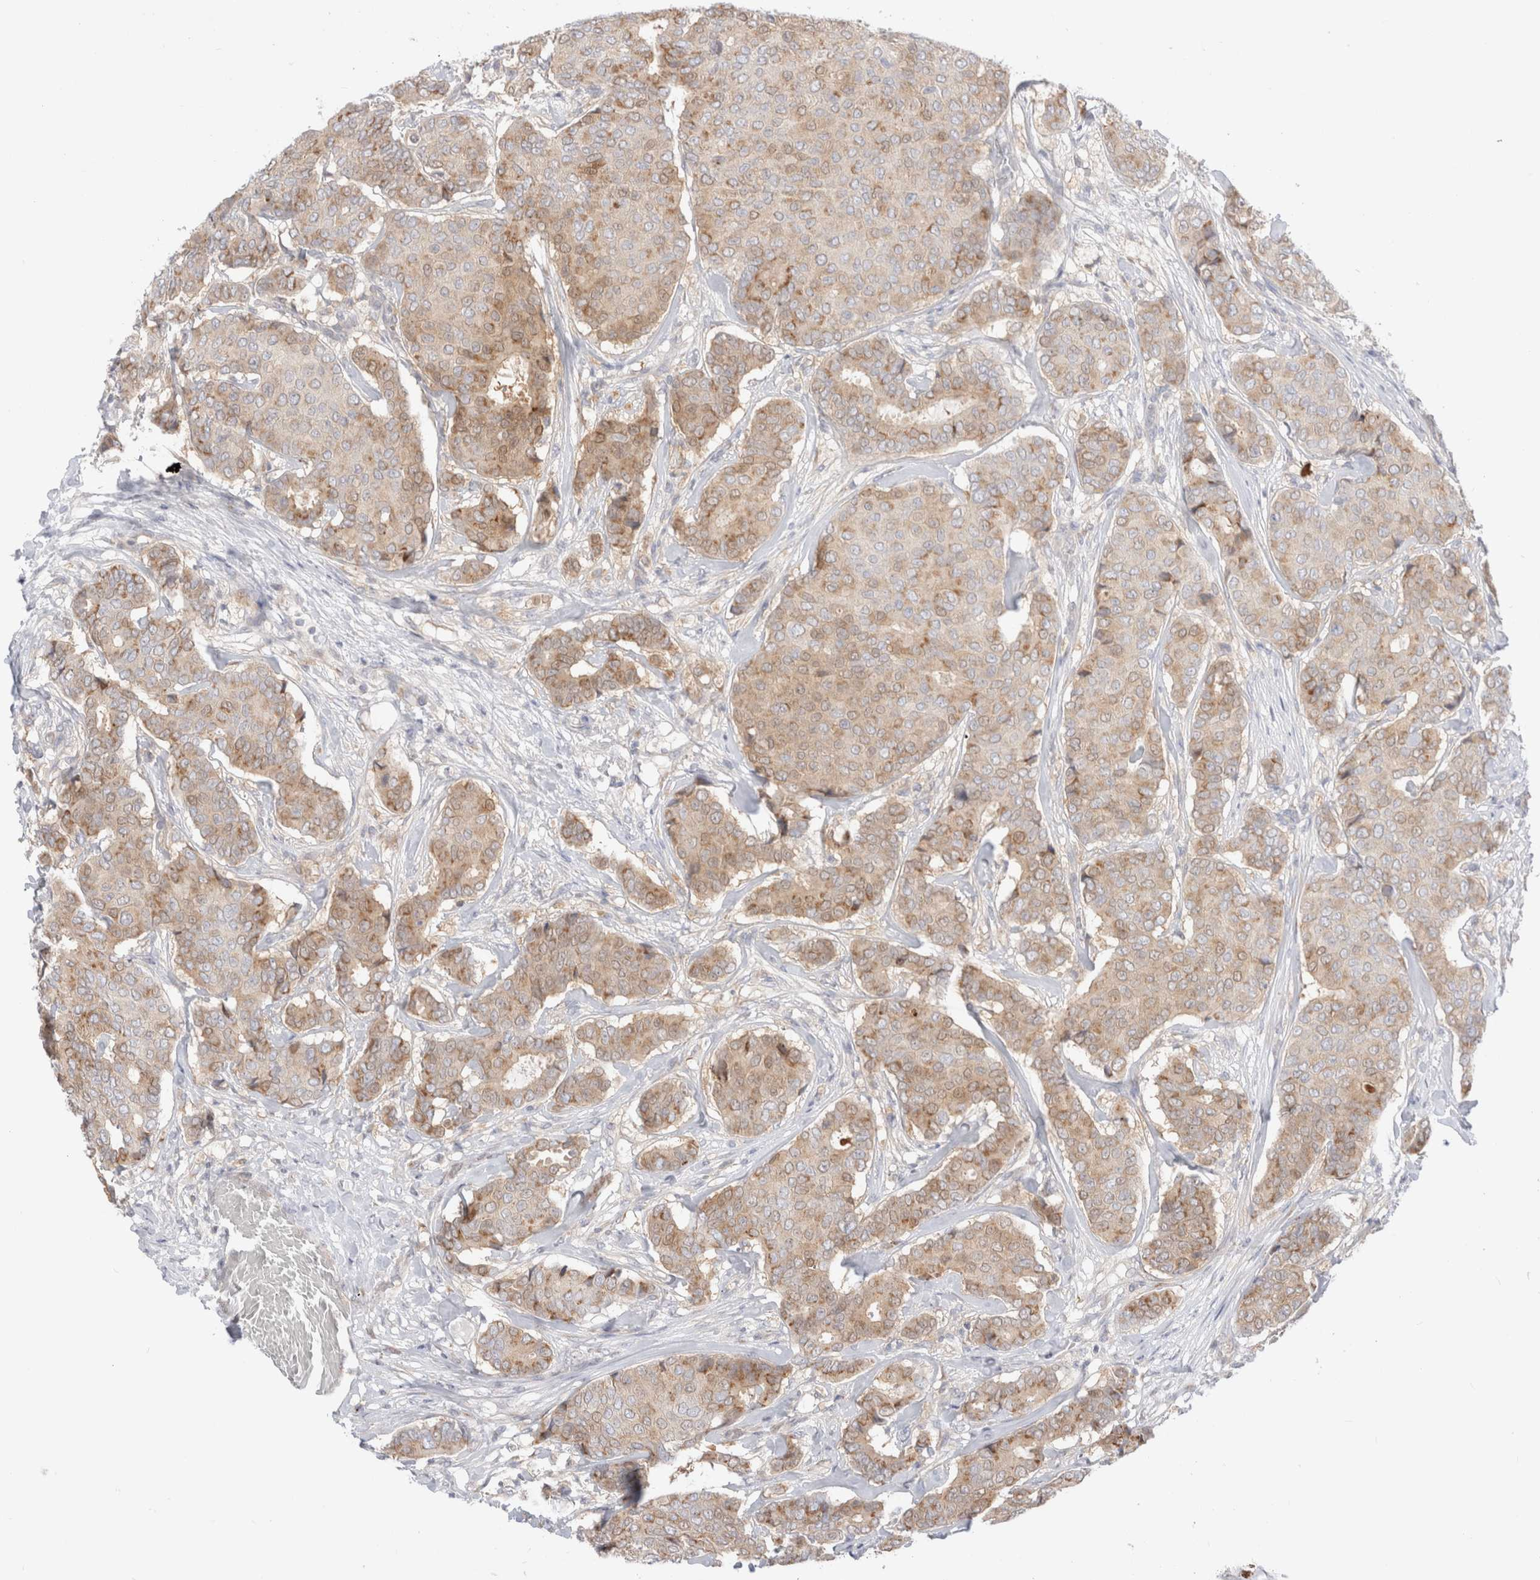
{"staining": {"intensity": "weak", "quantity": ">75%", "location": "cytoplasmic/membranous"}, "tissue": "breast cancer", "cell_type": "Tumor cells", "image_type": "cancer", "snomed": [{"axis": "morphology", "description": "Duct carcinoma"}, {"axis": "topography", "description": "Breast"}], "caption": "DAB immunohistochemical staining of breast cancer demonstrates weak cytoplasmic/membranous protein expression in approximately >75% of tumor cells. (Stains: DAB in brown, nuclei in blue, Microscopy: brightfield microscopy at high magnification).", "gene": "EFCAB13", "patient": {"sex": "female", "age": 75}}